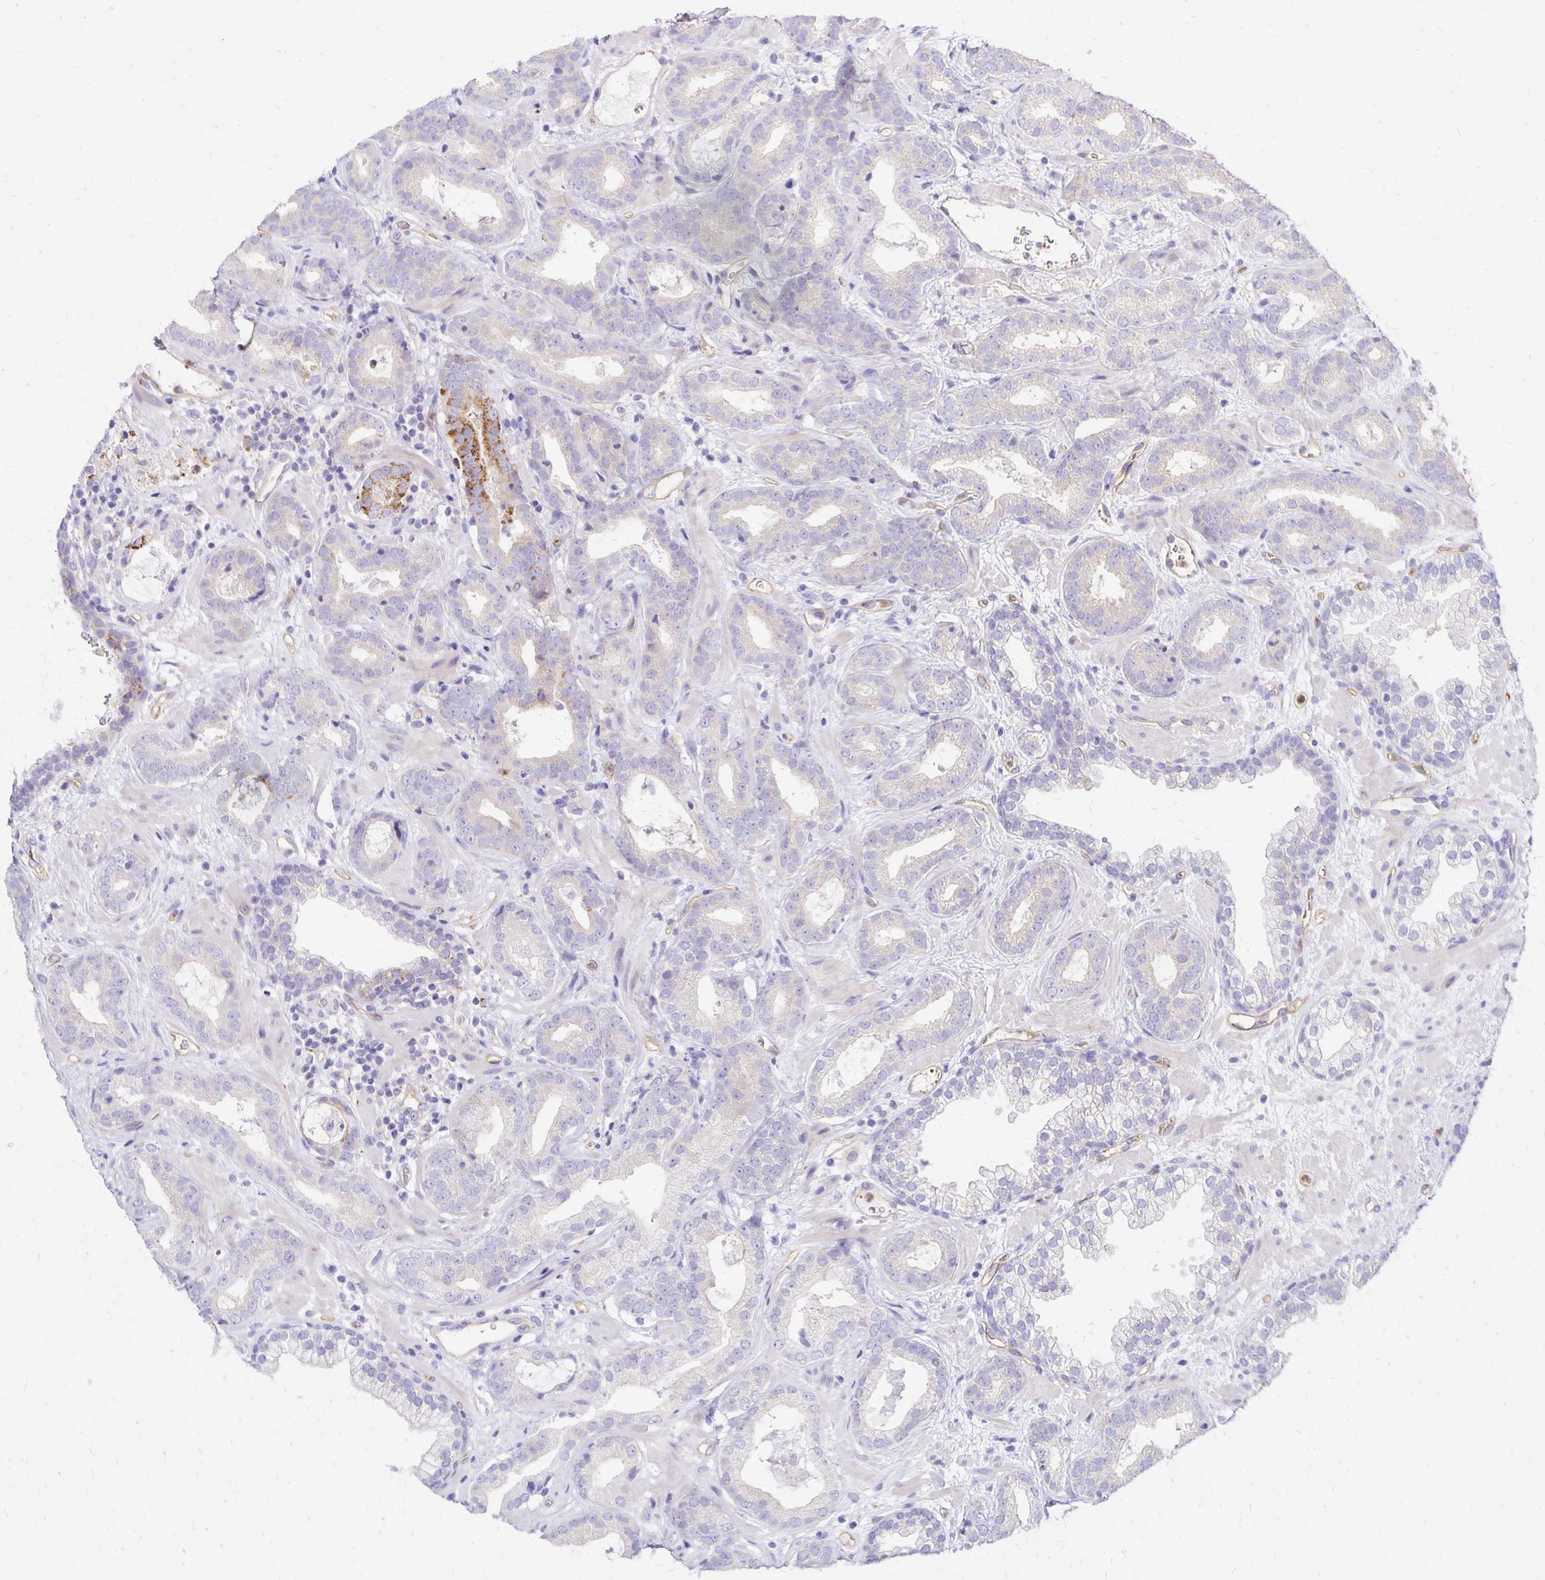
{"staining": {"intensity": "moderate", "quantity": "<25%", "location": "cytoplasmic/membranous"}, "tissue": "prostate cancer", "cell_type": "Tumor cells", "image_type": "cancer", "snomed": [{"axis": "morphology", "description": "Adenocarcinoma, Low grade"}, {"axis": "topography", "description": "Prostate"}], "caption": "Immunohistochemistry of low-grade adenocarcinoma (prostate) exhibits low levels of moderate cytoplasmic/membranous positivity in about <25% of tumor cells.", "gene": "TTYH1", "patient": {"sex": "male", "age": 62}}